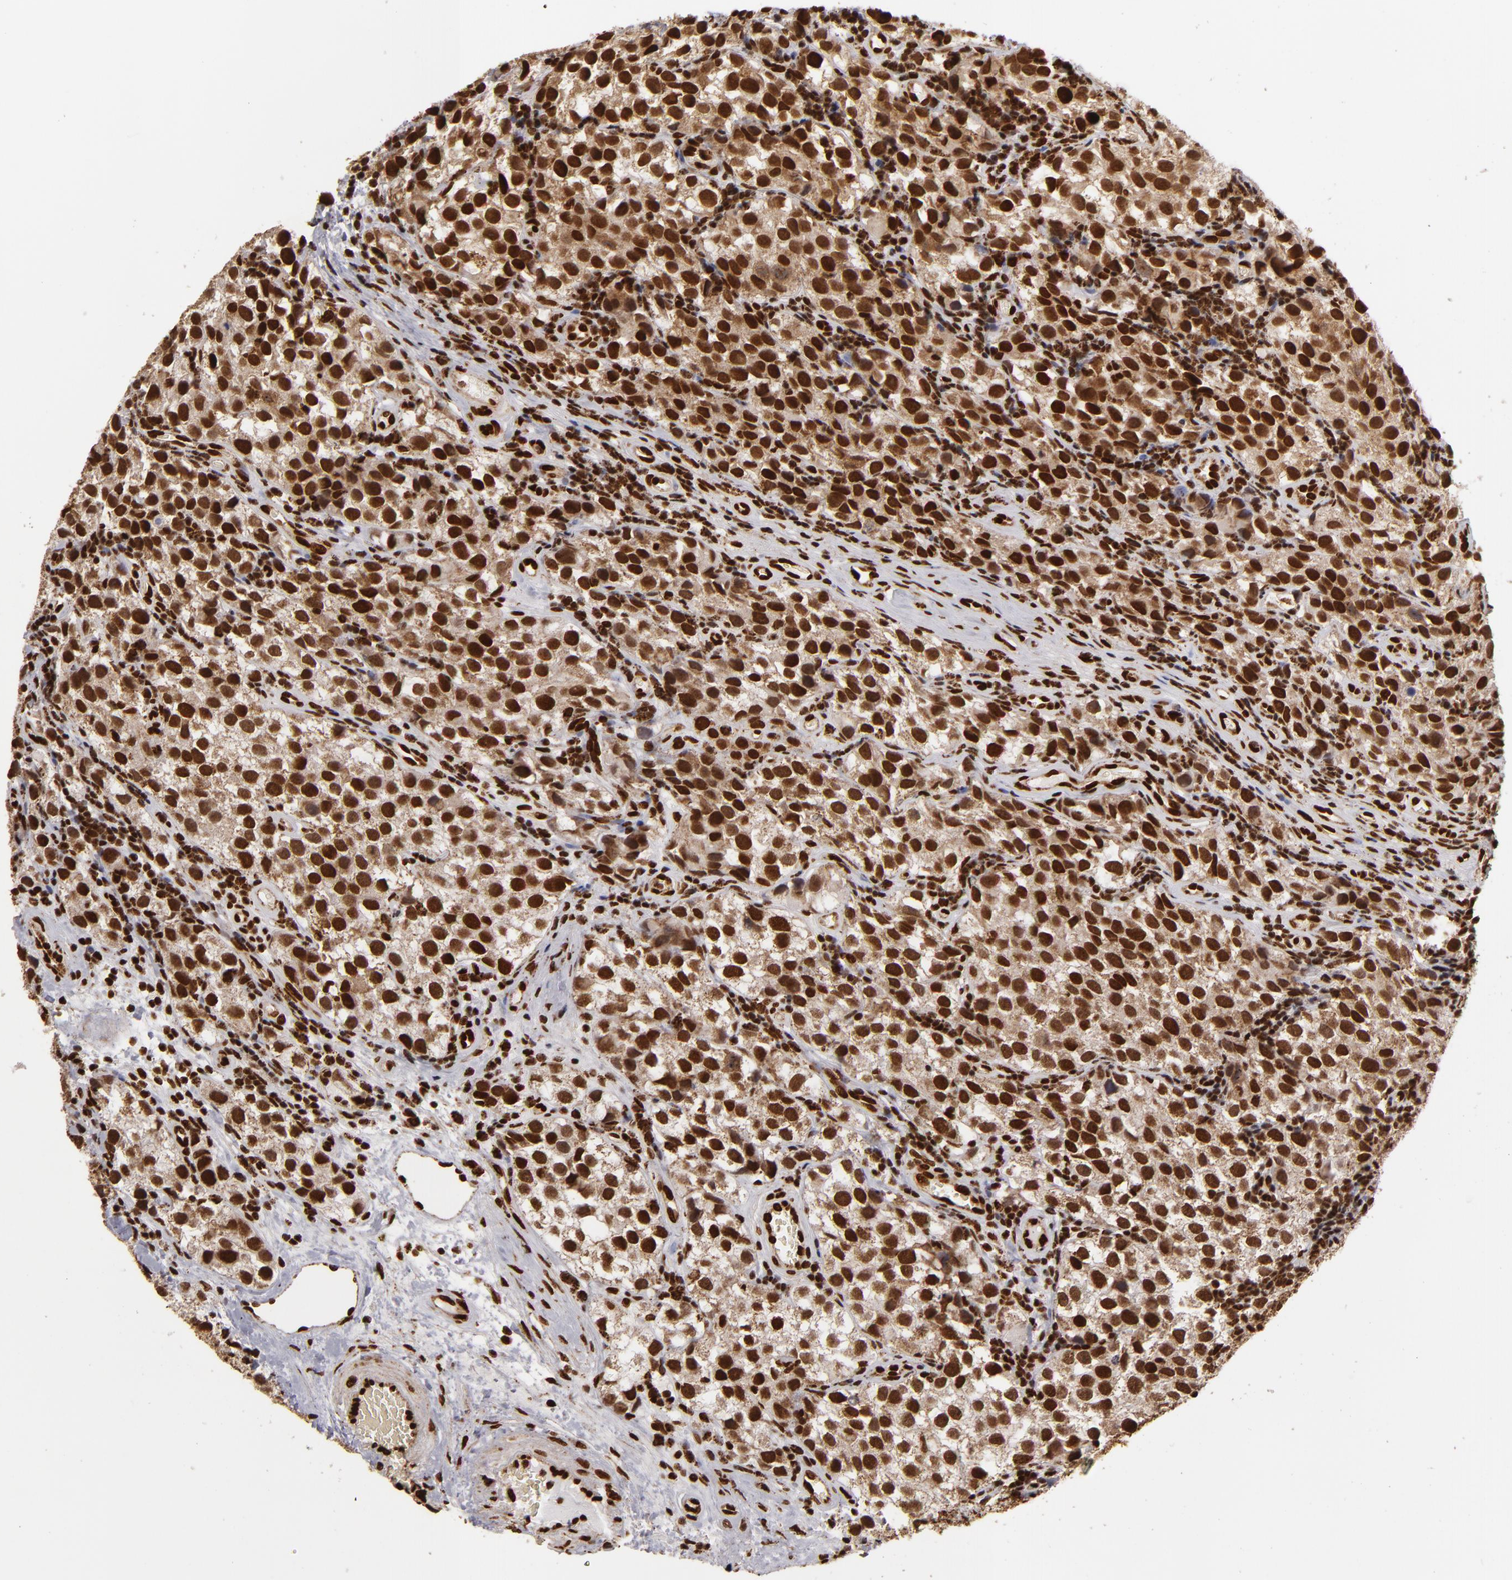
{"staining": {"intensity": "strong", "quantity": ">75%", "location": "cytoplasmic/membranous,nuclear"}, "tissue": "testis cancer", "cell_type": "Tumor cells", "image_type": "cancer", "snomed": [{"axis": "morphology", "description": "Seminoma, NOS"}, {"axis": "topography", "description": "Testis"}], "caption": "Tumor cells demonstrate high levels of strong cytoplasmic/membranous and nuclear staining in about >75% of cells in testis cancer (seminoma).", "gene": "CUL3", "patient": {"sex": "male", "age": 39}}